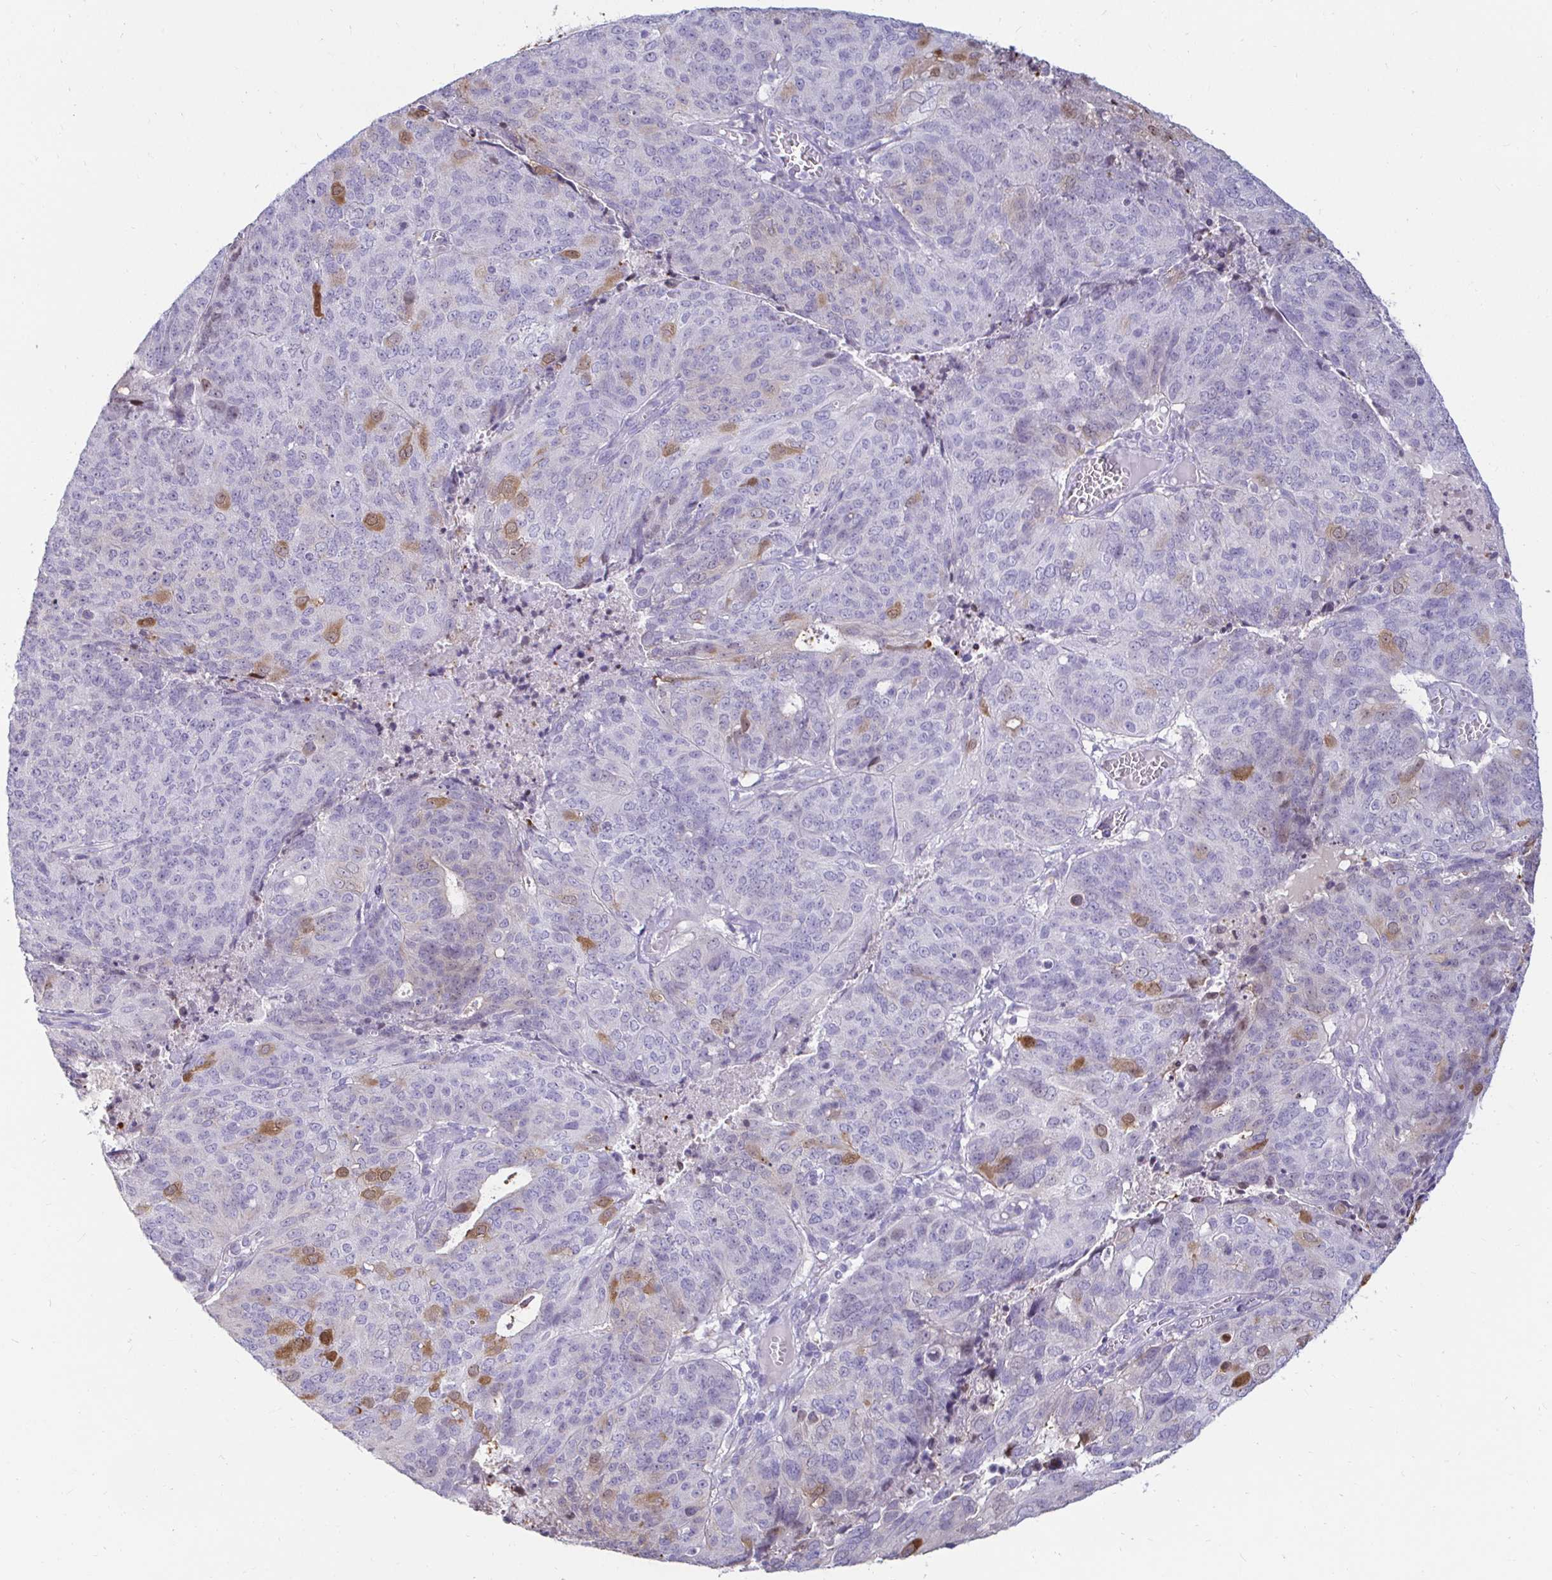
{"staining": {"intensity": "moderate", "quantity": "<25%", "location": "cytoplasmic/membranous,nuclear"}, "tissue": "endometrial cancer", "cell_type": "Tumor cells", "image_type": "cancer", "snomed": [{"axis": "morphology", "description": "Adenocarcinoma, NOS"}, {"axis": "topography", "description": "Endometrium"}], "caption": "Immunohistochemistry (IHC) (DAB) staining of adenocarcinoma (endometrial) displays moderate cytoplasmic/membranous and nuclear protein expression in approximately <25% of tumor cells.", "gene": "CAPSL", "patient": {"sex": "female", "age": 82}}